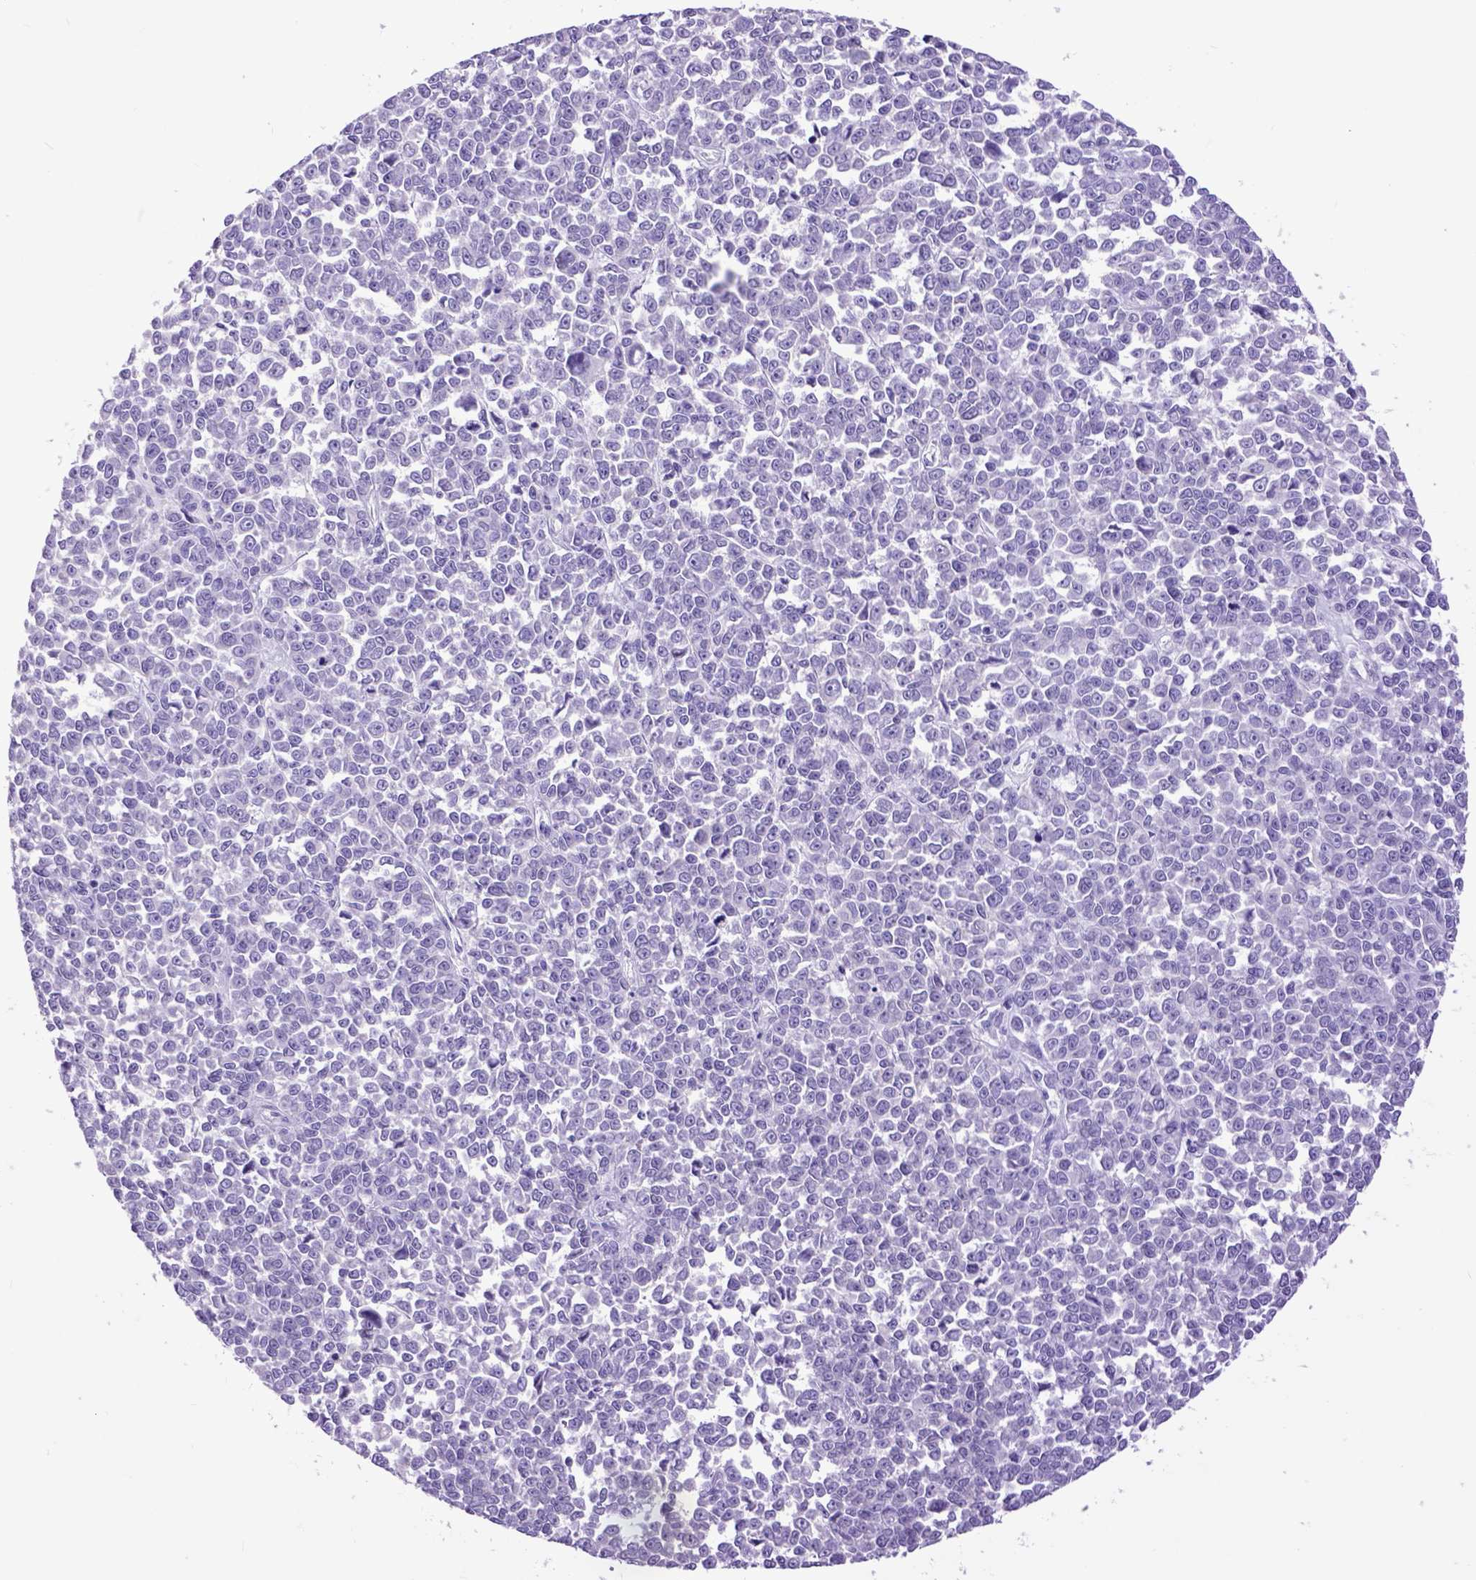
{"staining": {"intensity": "negative", "quantity": "none", "location": "none"}, "tissue": "melanoma", "cell_type": "Tumor cells", "image_type": "cancer", "snomed": [{"axis": "morphology", "description": "Malignant melanoma, NOS"}, {"axis": "topography", "description": "Skin"}], "caption": "Tumor cells show no significant positivity in melanoma.", "gene": "RAB25", "patient": {"sex": "female", "age": 95}}